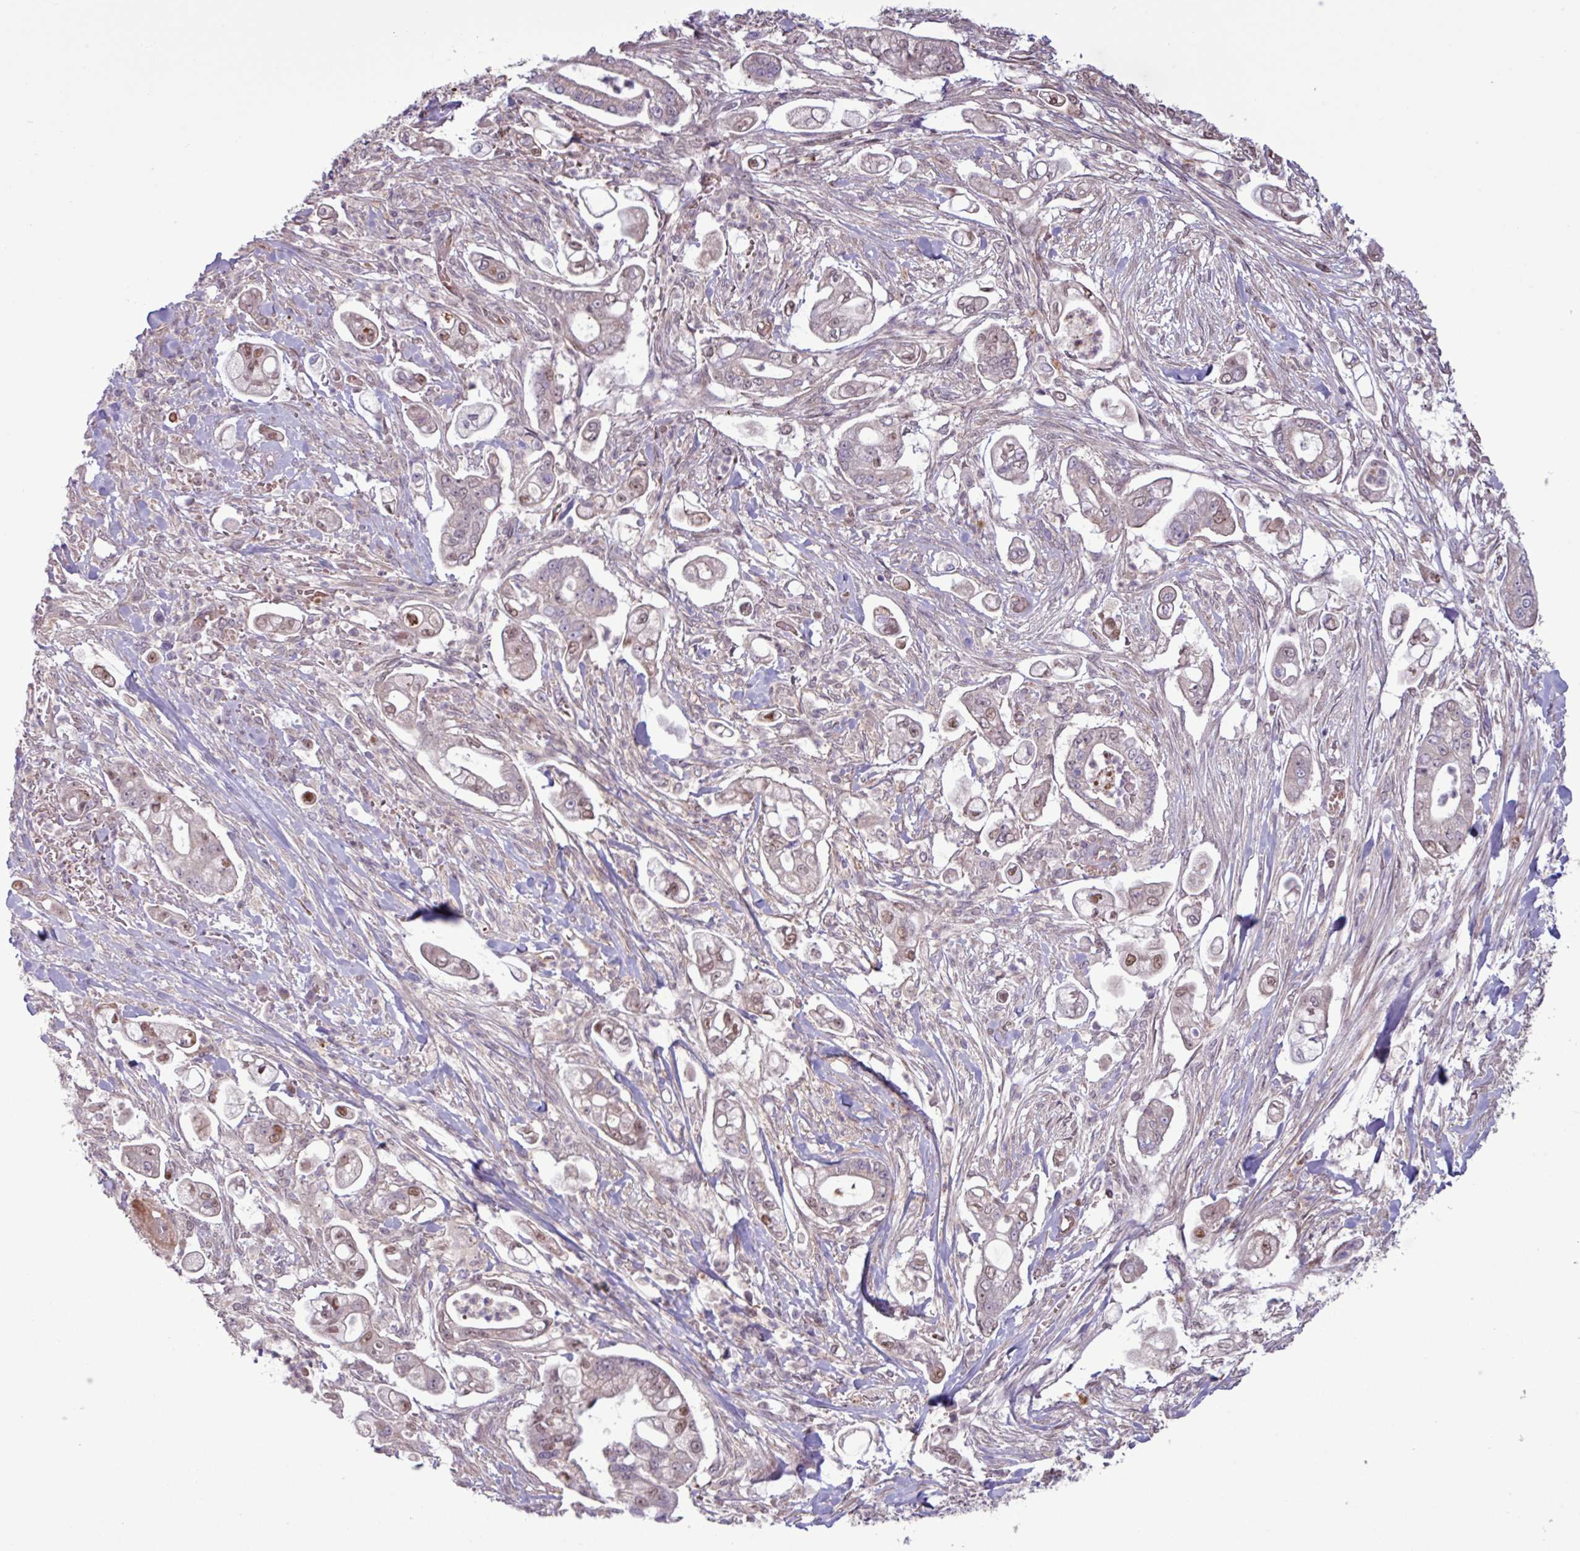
{"staining": {"intensity": "moderate", "quantity": "<25%", "location": "nuclear"}, "tissue": "pancreatic cancer", "cell_type": "Tumor cells", "image_type": "cancer", "snomed": [{"axis": "morphology", "description": "Adenocarcinoma, NOS"}, {"axis": "topography", "description": "Pancreas"}], "caption": "The image displays a brown stain indicating the presence of a protein in the nuclear of tumor cells in pancreatic cancer (adenocarcinoma).", "gene": "PDPR", "patient": {"sex": "female", "age": 69}}